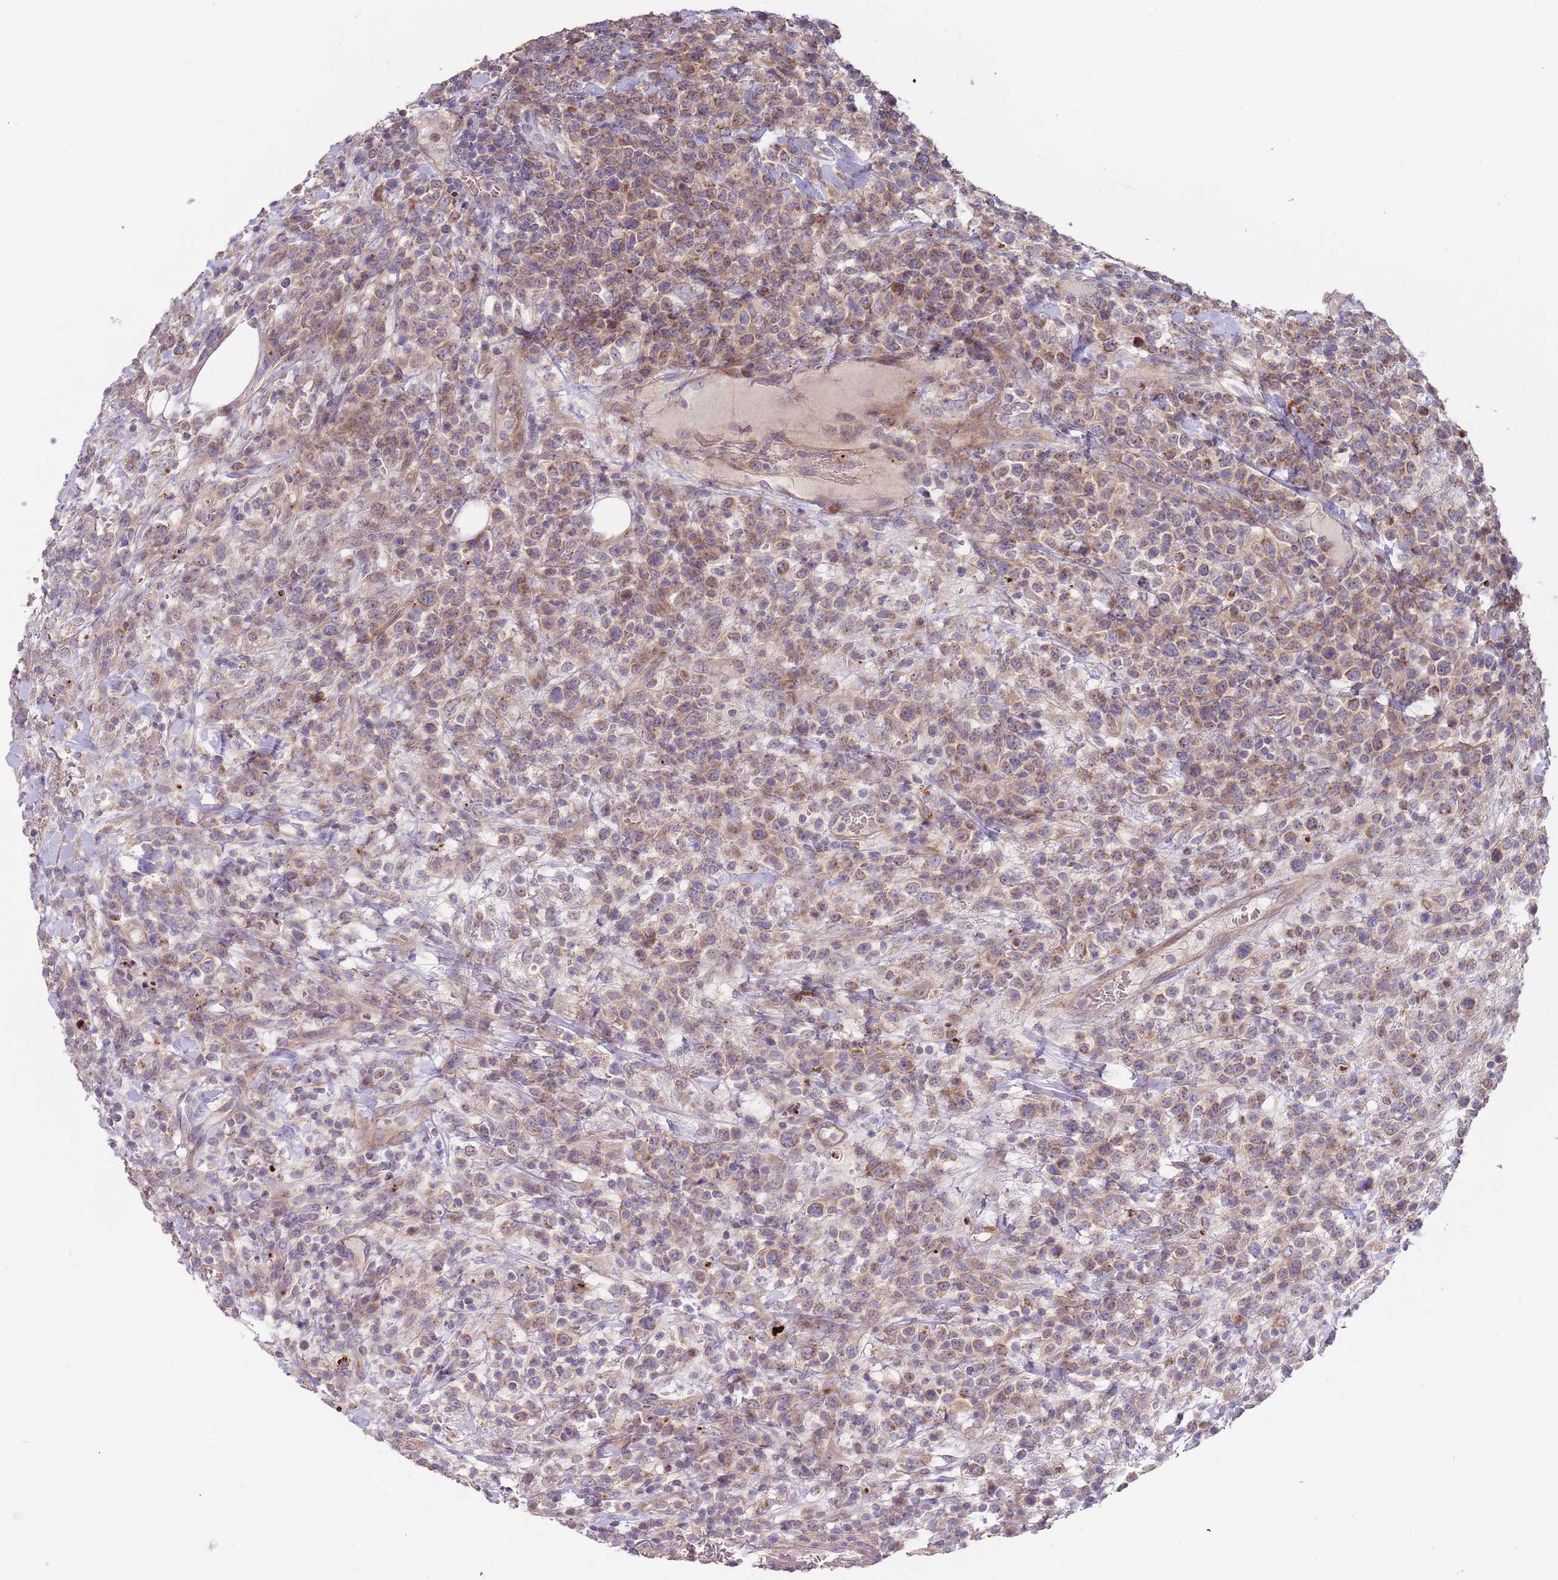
{"staining": {"intensity": "moderate", "quantity": "25%-75%", "location": "cytoplasmic/membranous"}, "tissue": "lymphoma", "cell_type": "Tumor cells", "image_type": "cancer", "snomed": [{"axis": "morphology", "description": "Malignant lymphoma, non-Hodgkin's type, High grade"}, {"axis": "topography", "description": "Colon"}], "caption": "The micrograph exhibits a brown stain indicating the presence of a protein in the cytoplasmic/membranous of tumor cells in lymphoma.", "gene": "ABCC10", "patient": {"sex": "female", "age": 53}}